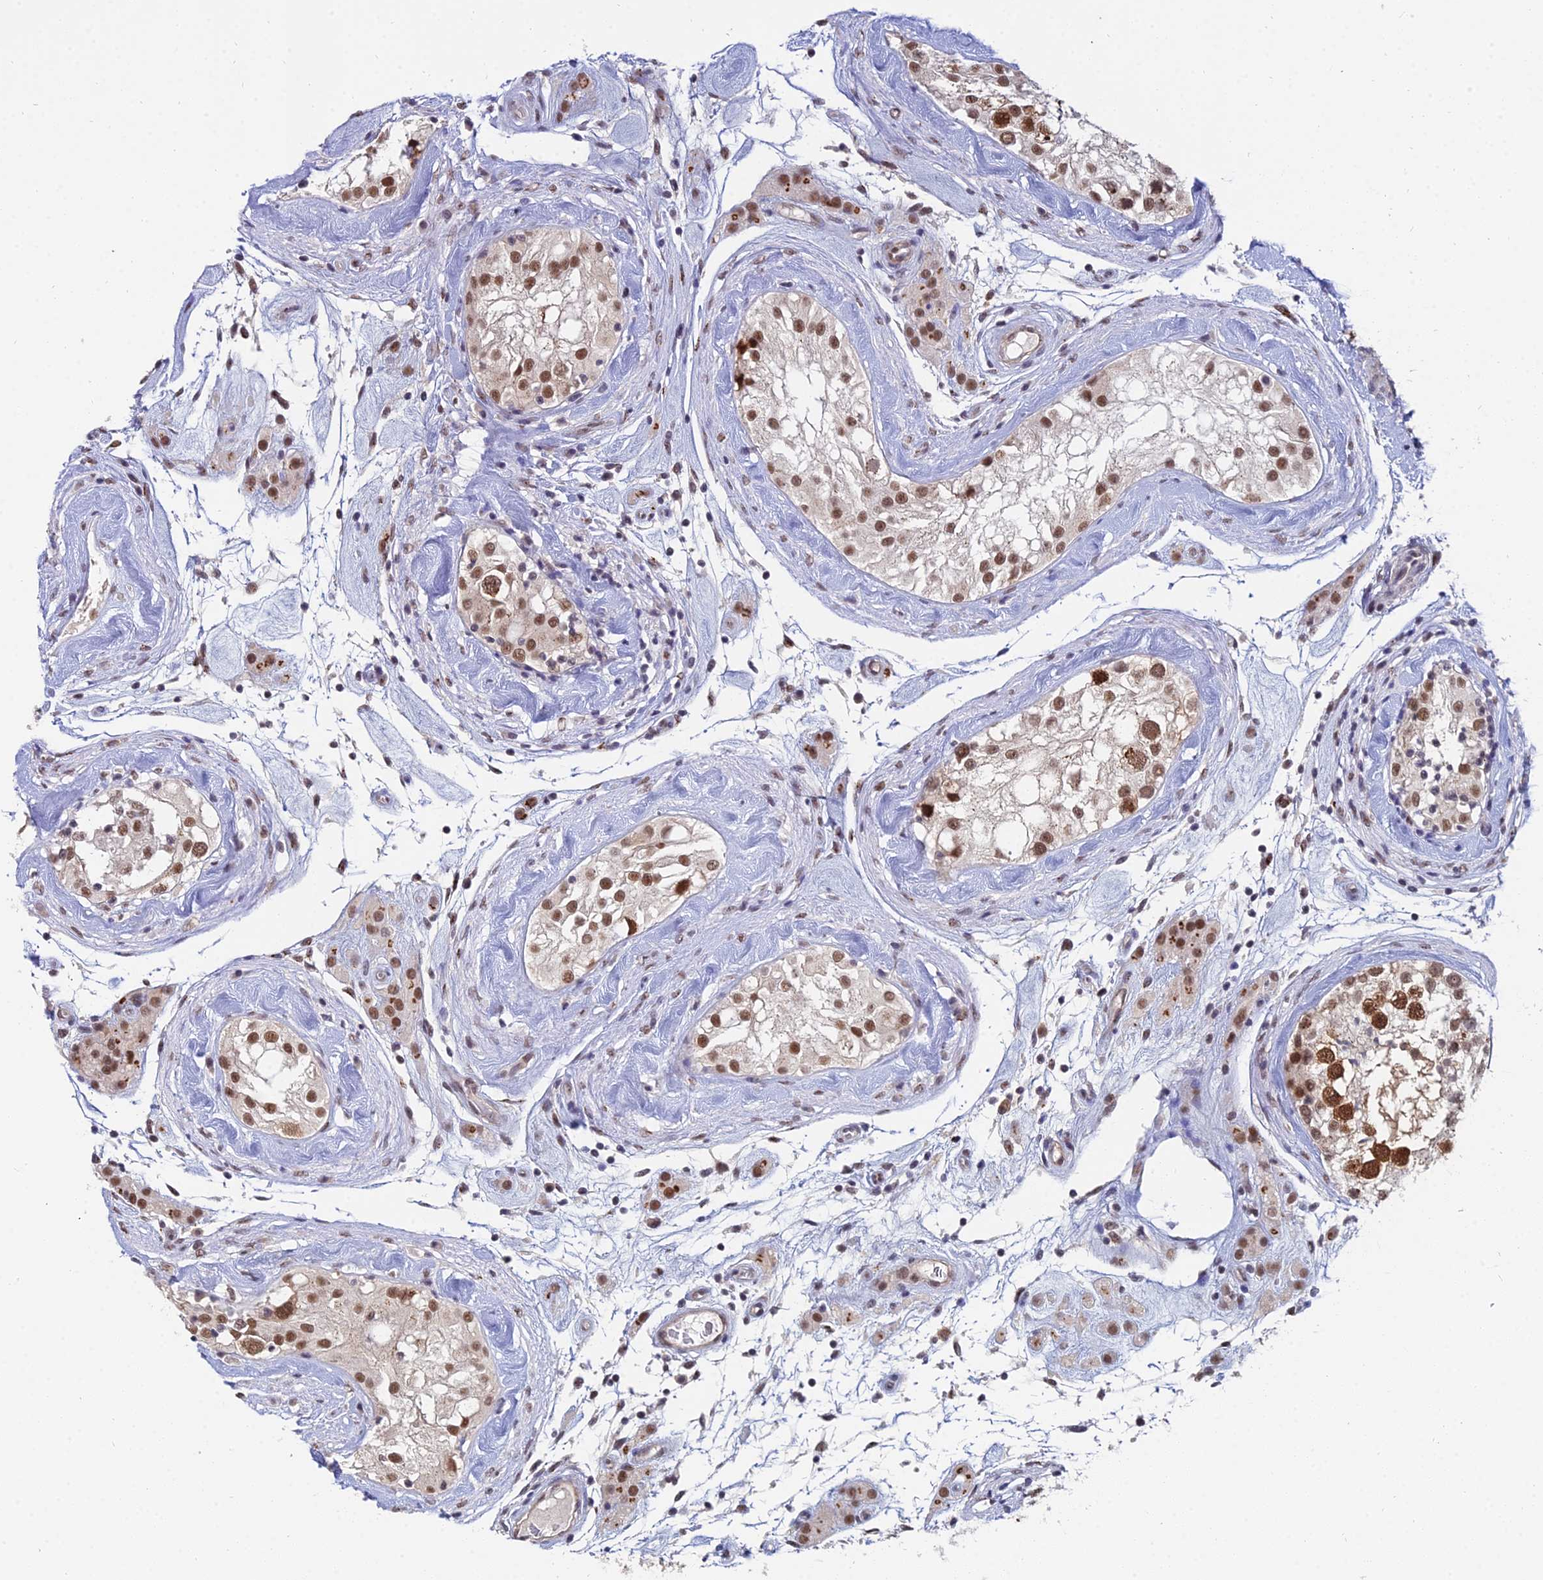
{"staining": {"intensity": "moderate", "quantity": ">75%", "location": "nuclear"}, "tissue": "testis", "cell_type": "Cells in seminiferous ducts", "image_type": "normal", "snomed": [{"axis": "morphology", "description": "Normal tissue, NOS"}, {"axis": "topography", "description": "Testis"}], "caption": "Immunohistochemical staining of normal human testis displays >75% levels of moderate nuclear protein staining in about >75% of cells in seminiferous ducts. Nuclei are stained in blue.", "gene": "THOC3", "patient": {"sex": "male", "age": 46}}